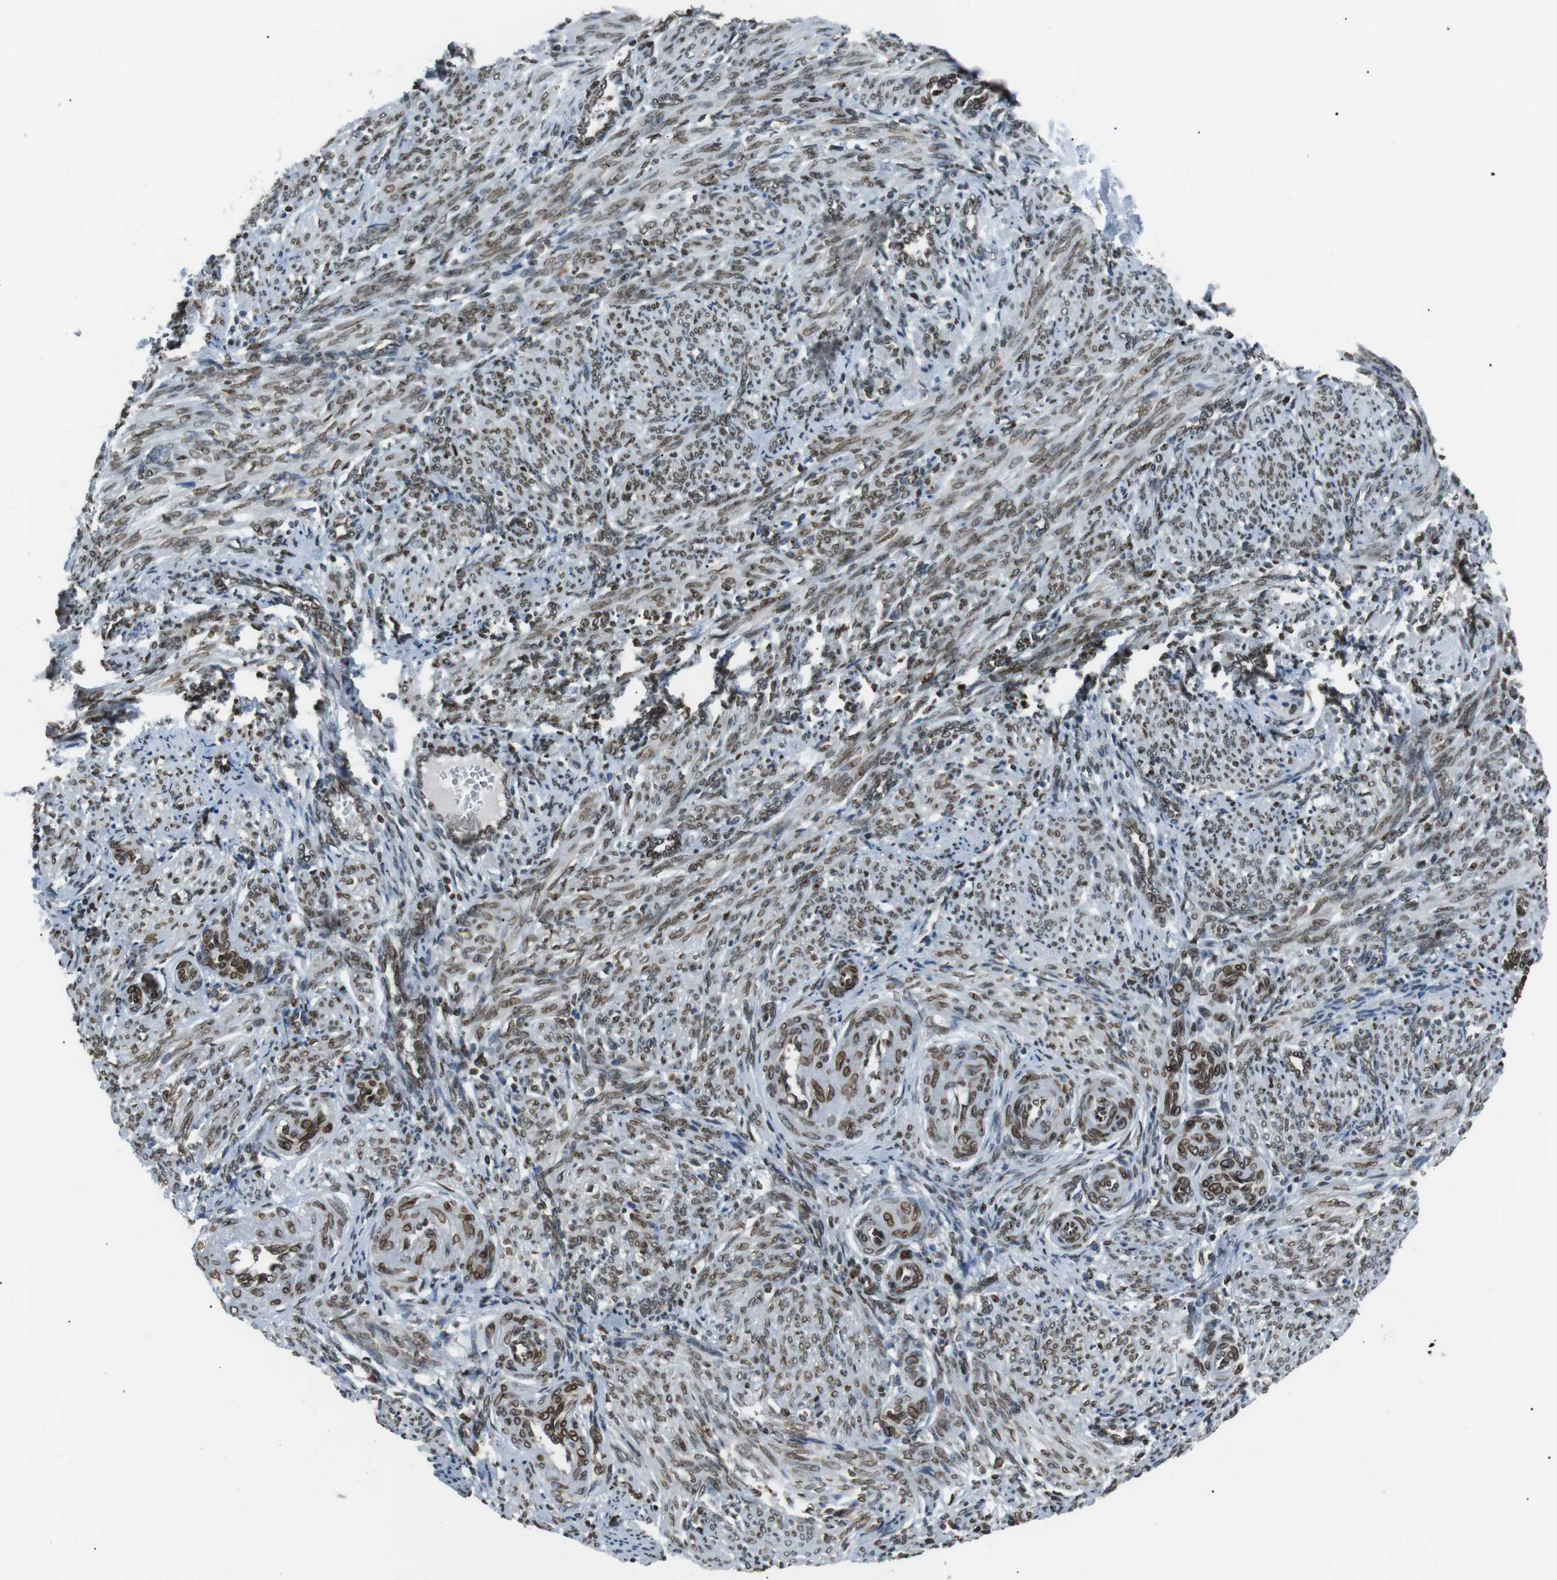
{"staining": {"intensity": "strong", "quantity": "25%-75%", "location": "nuclear"}, "tissue": "smooth muscle", "cell_type": "Smooth muscle cells", "image_type": "normal", "snomed": [{"axis": "morphology", "description": "Normal tissue, NOS"}, {"axis": "topography", "description": "Endometrium"}], "caption": "Immunohistochemistry of benign human smooth muscle displays high levels of strong nuclear positivity in about 25%-75% of smooth muscle cells.", "gene": "TMX4", "patient": {"sex": "female", "age": 33}}